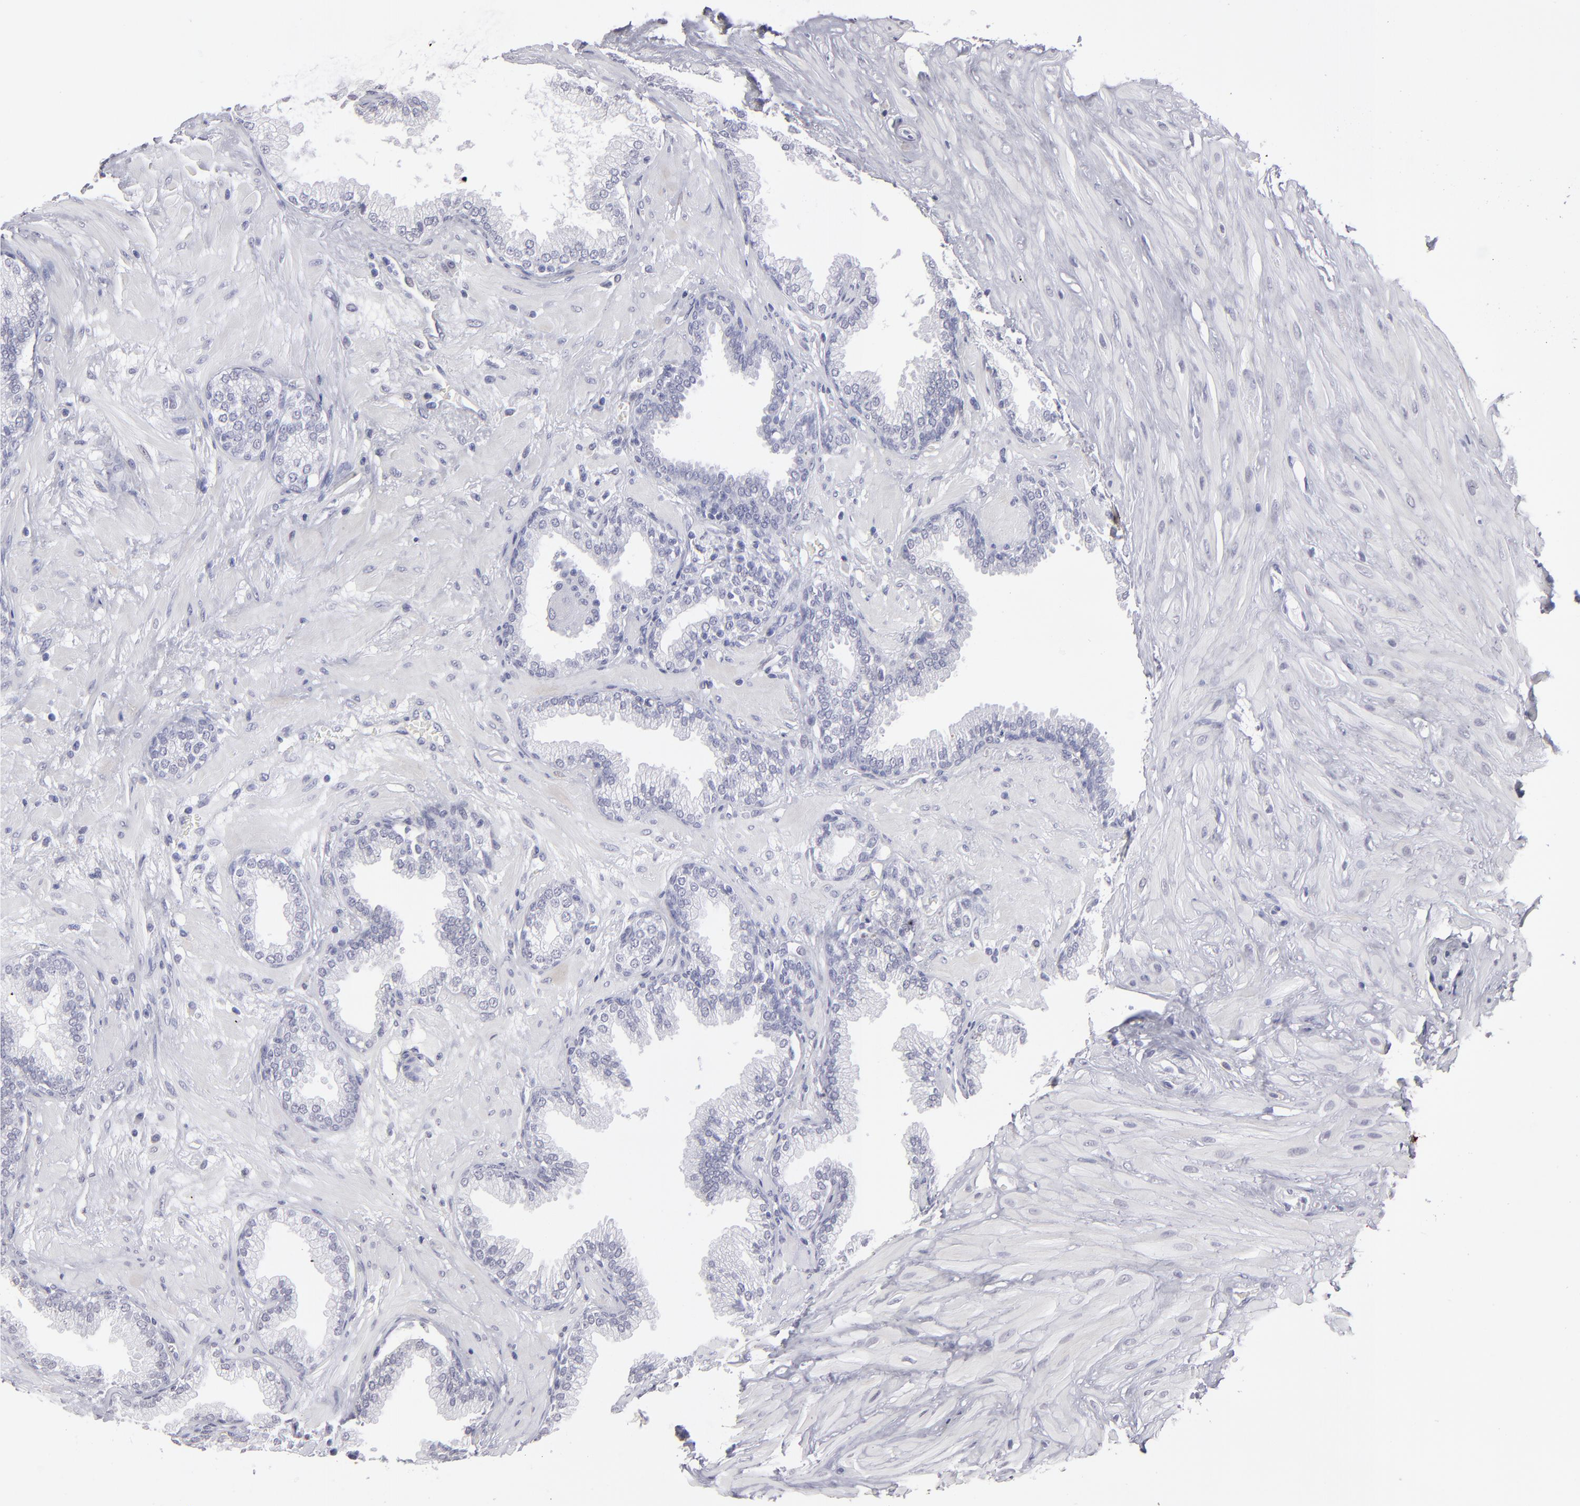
{"staining": {"intensity": "negative", "quantity": "none", "location": "none"}, "tissue": "prostate", "cell_type": "Glandular cells", "image_type": "normal", "snomed": [{"axis": "morphology", "description": "Normal tissue, NOS"}, {"axis": "topography", "description": "Prostate"}], "caption": "This is an immunohistochemistry (IHC) photomicrograph of benign human prostate. There is no positivity in glandular cells.", "gene": "ALDOB", "patient": {"sex": "male", "age": 64}}